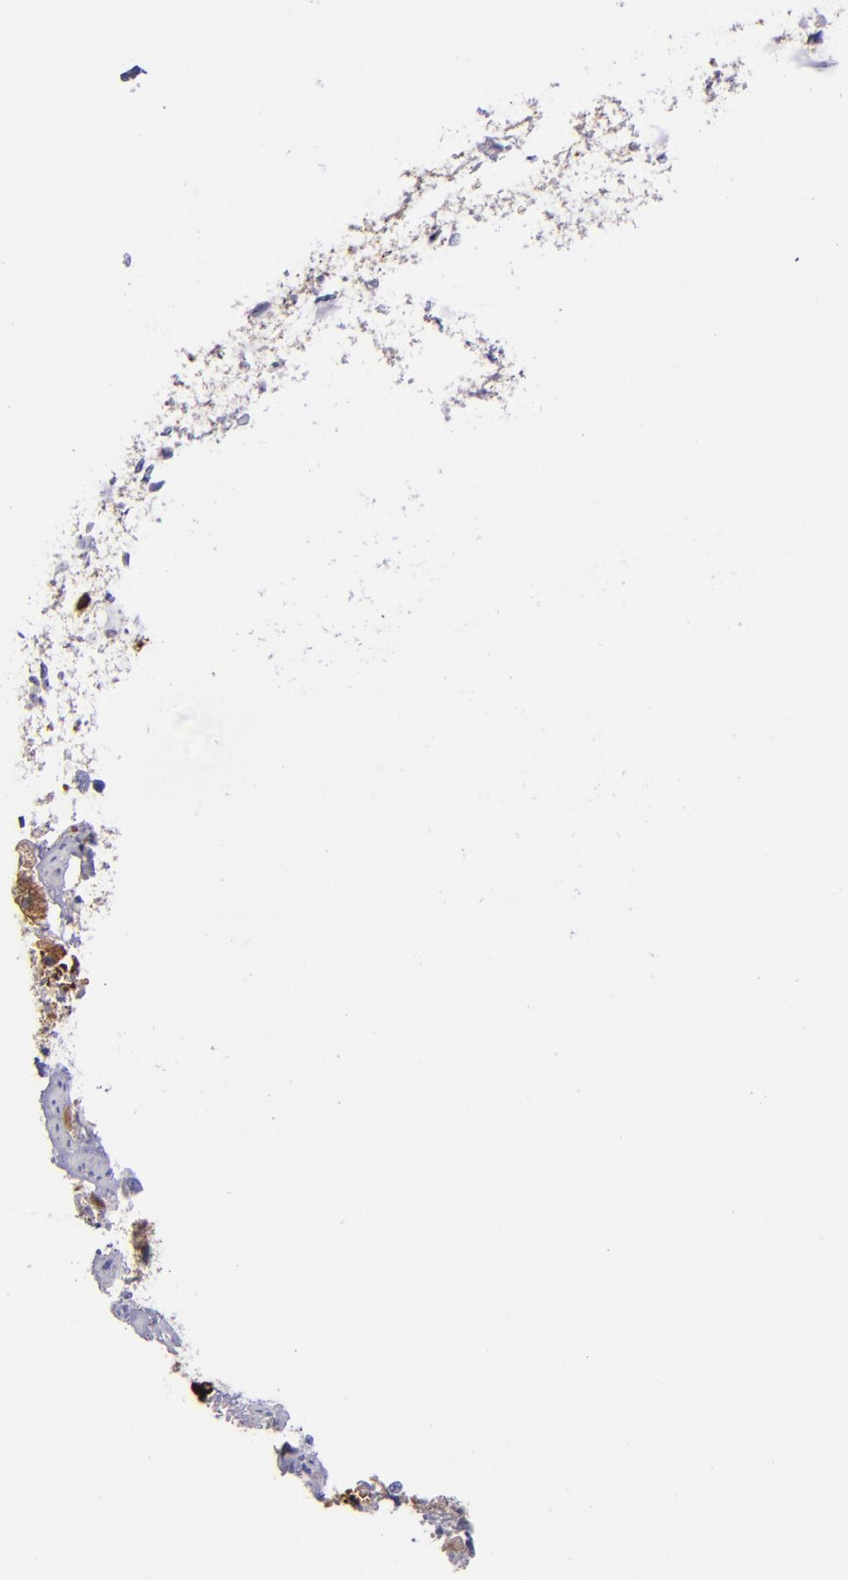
{"staining": {"intensity": "strong", "quantity": "<25%", "location": "cytoplasmic/membranous"}, "tissue": "stomach cancer", "cell_type": "Tumor cells", "image_type": "cancer", "snomed": [{"axis": "morphology", "description": "Adenocarcinoma, NOS"}, {"axis": "topography", "description": "Stomach"}], "caption": "A brown stain labels strong cytoplasmic/membranous expression of a protein in human adenocarcinoma (stomach) tumor cells. (Brightfield microscopy of DAB IHC at high magnification).", "gene": "IVL", "patient": {"sex": "male", "age": 62}}